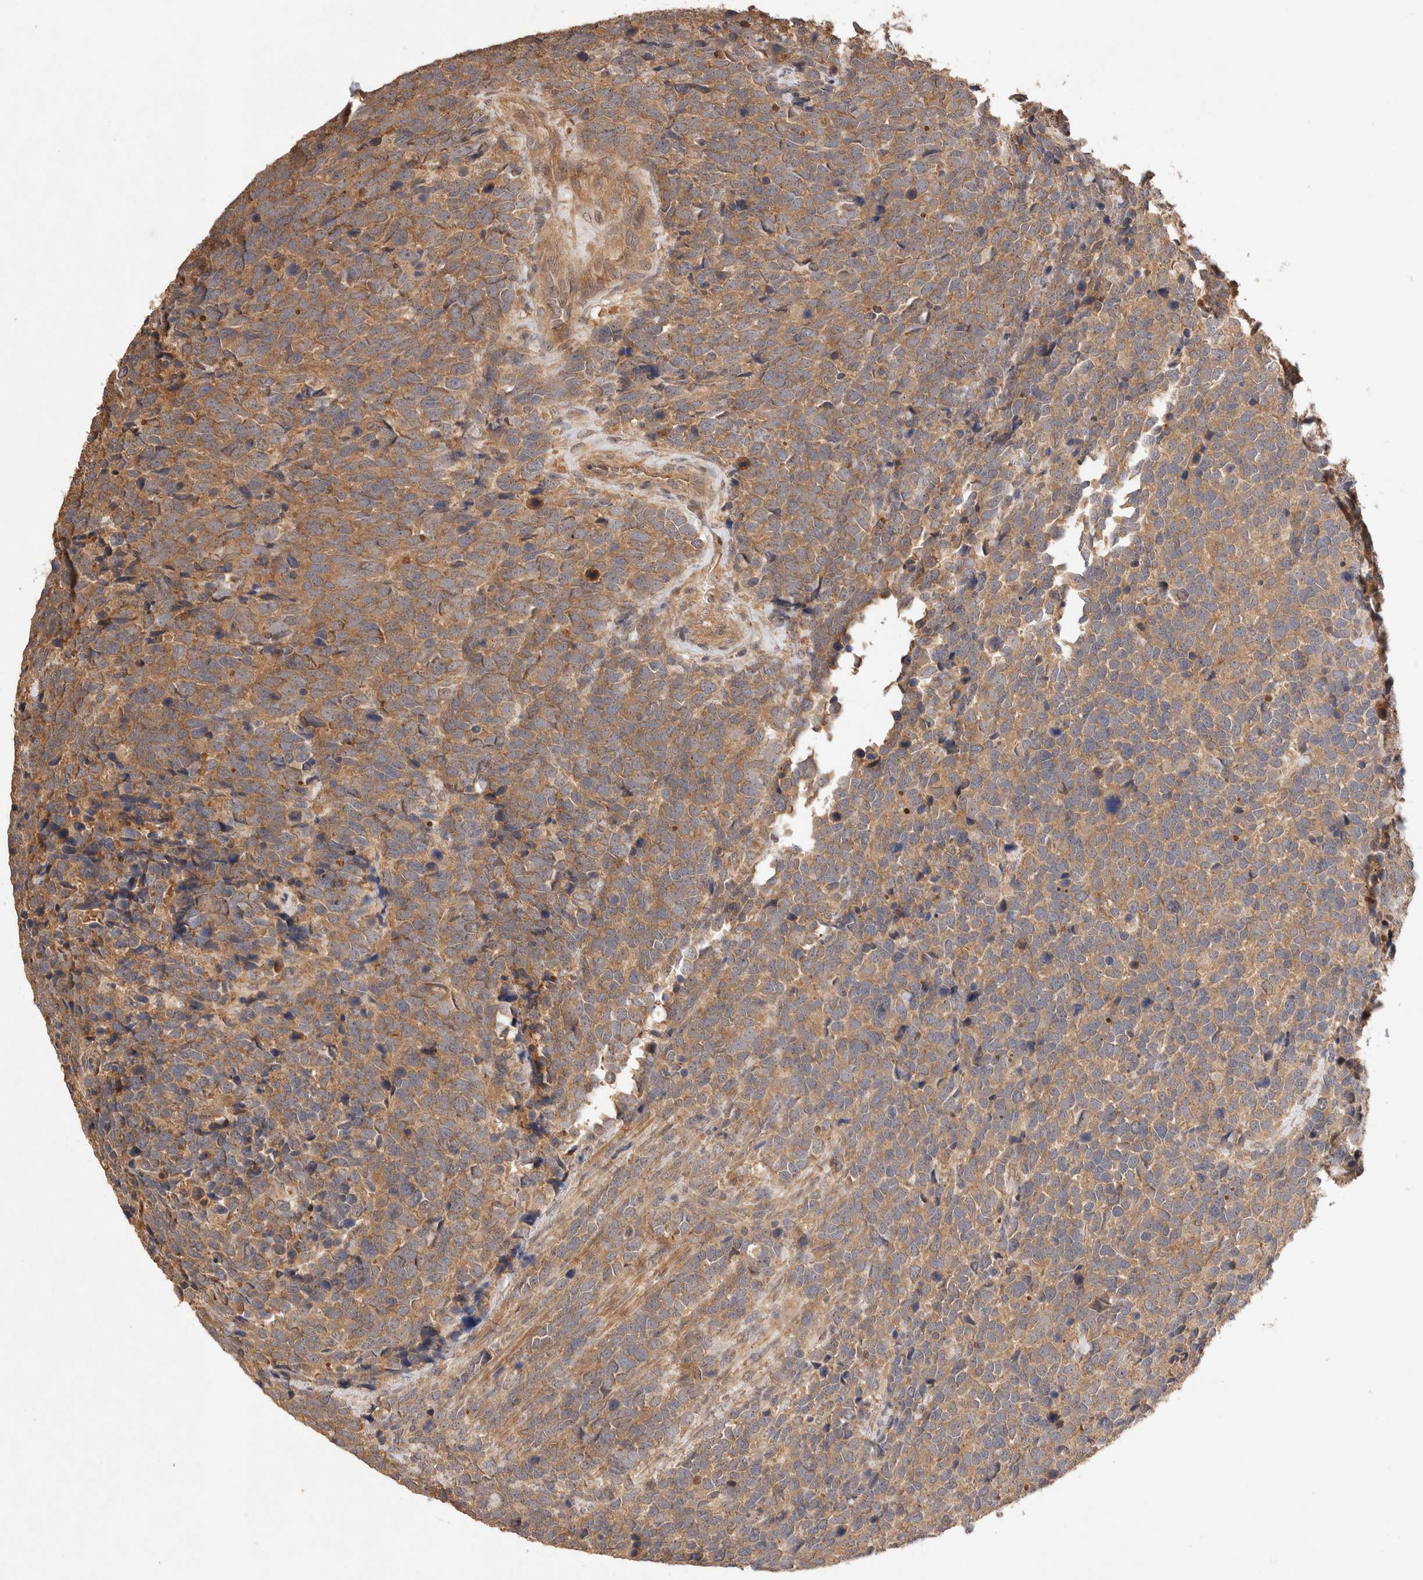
{"staining": {"intensity": "moderate", "quantity": ">75%", "location": "cytoplasmic/membranous"}, "tissue": "urothelial cancer", "cell_type": "Tumor cells", "image_type": "cancer", "snomed": [{"axis": "morphology", "description": "Urothelial carcinoma, High grade"}, {"axis": "topography", "description": "Urinary bladder"}], "caption": "Urothelial carcinoma (high-grade) stained with DAB immunohistochemistry displays medium levels of moderate cytoplasmic/membranous staining in approximately >75% of tumor cells. (DAB (3,3'-diaminobenzidine) = brown stain, brightfield microscopy at high magnification).", "gene": "NSMAF", "patient": {"sex": "female", "age": 82}}